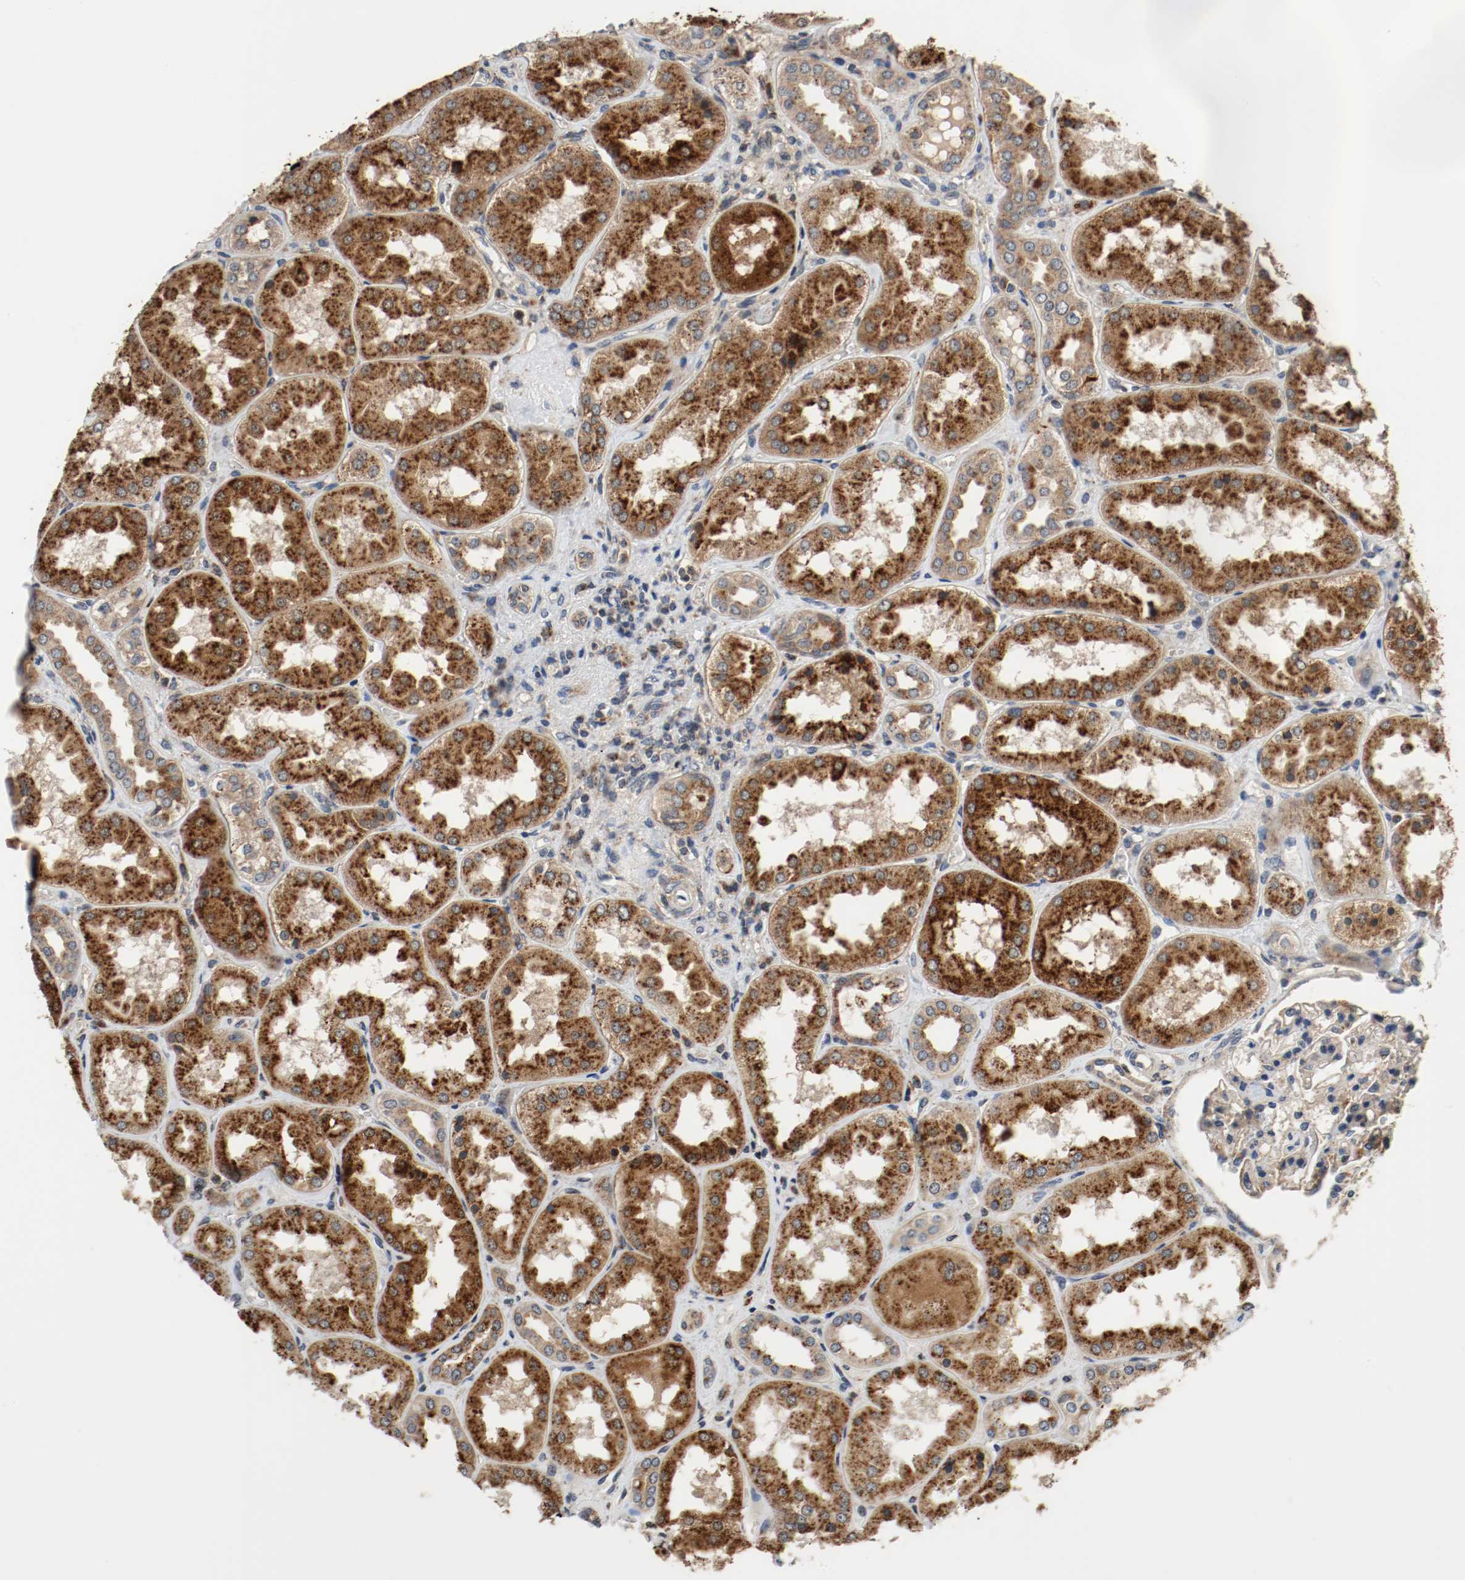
{"staining": {"intensity": "weak", "quantity": ">75%", "location": "cytoplasmic/membranous"}, "tissue": "kidney", "cell_type": "Cells in glomeruli", "image_type": "normal", "snomed": [{"axis": "morphology", "description": "Normal tissue, NOS"}, {"axis": "topography", "description": "Kidney"}], "caption": "IHC histopathology image of unremarkable kidney: human kidney stained using IHC shows low levels of weak protein expression localized specifically in the cytoplasmic/membranous of cells in glomeruli, appearing as a cytoplasmic/membranous brown color.", "gene": "LAMP2", "patient": {"sex": "female", "age": 56}}